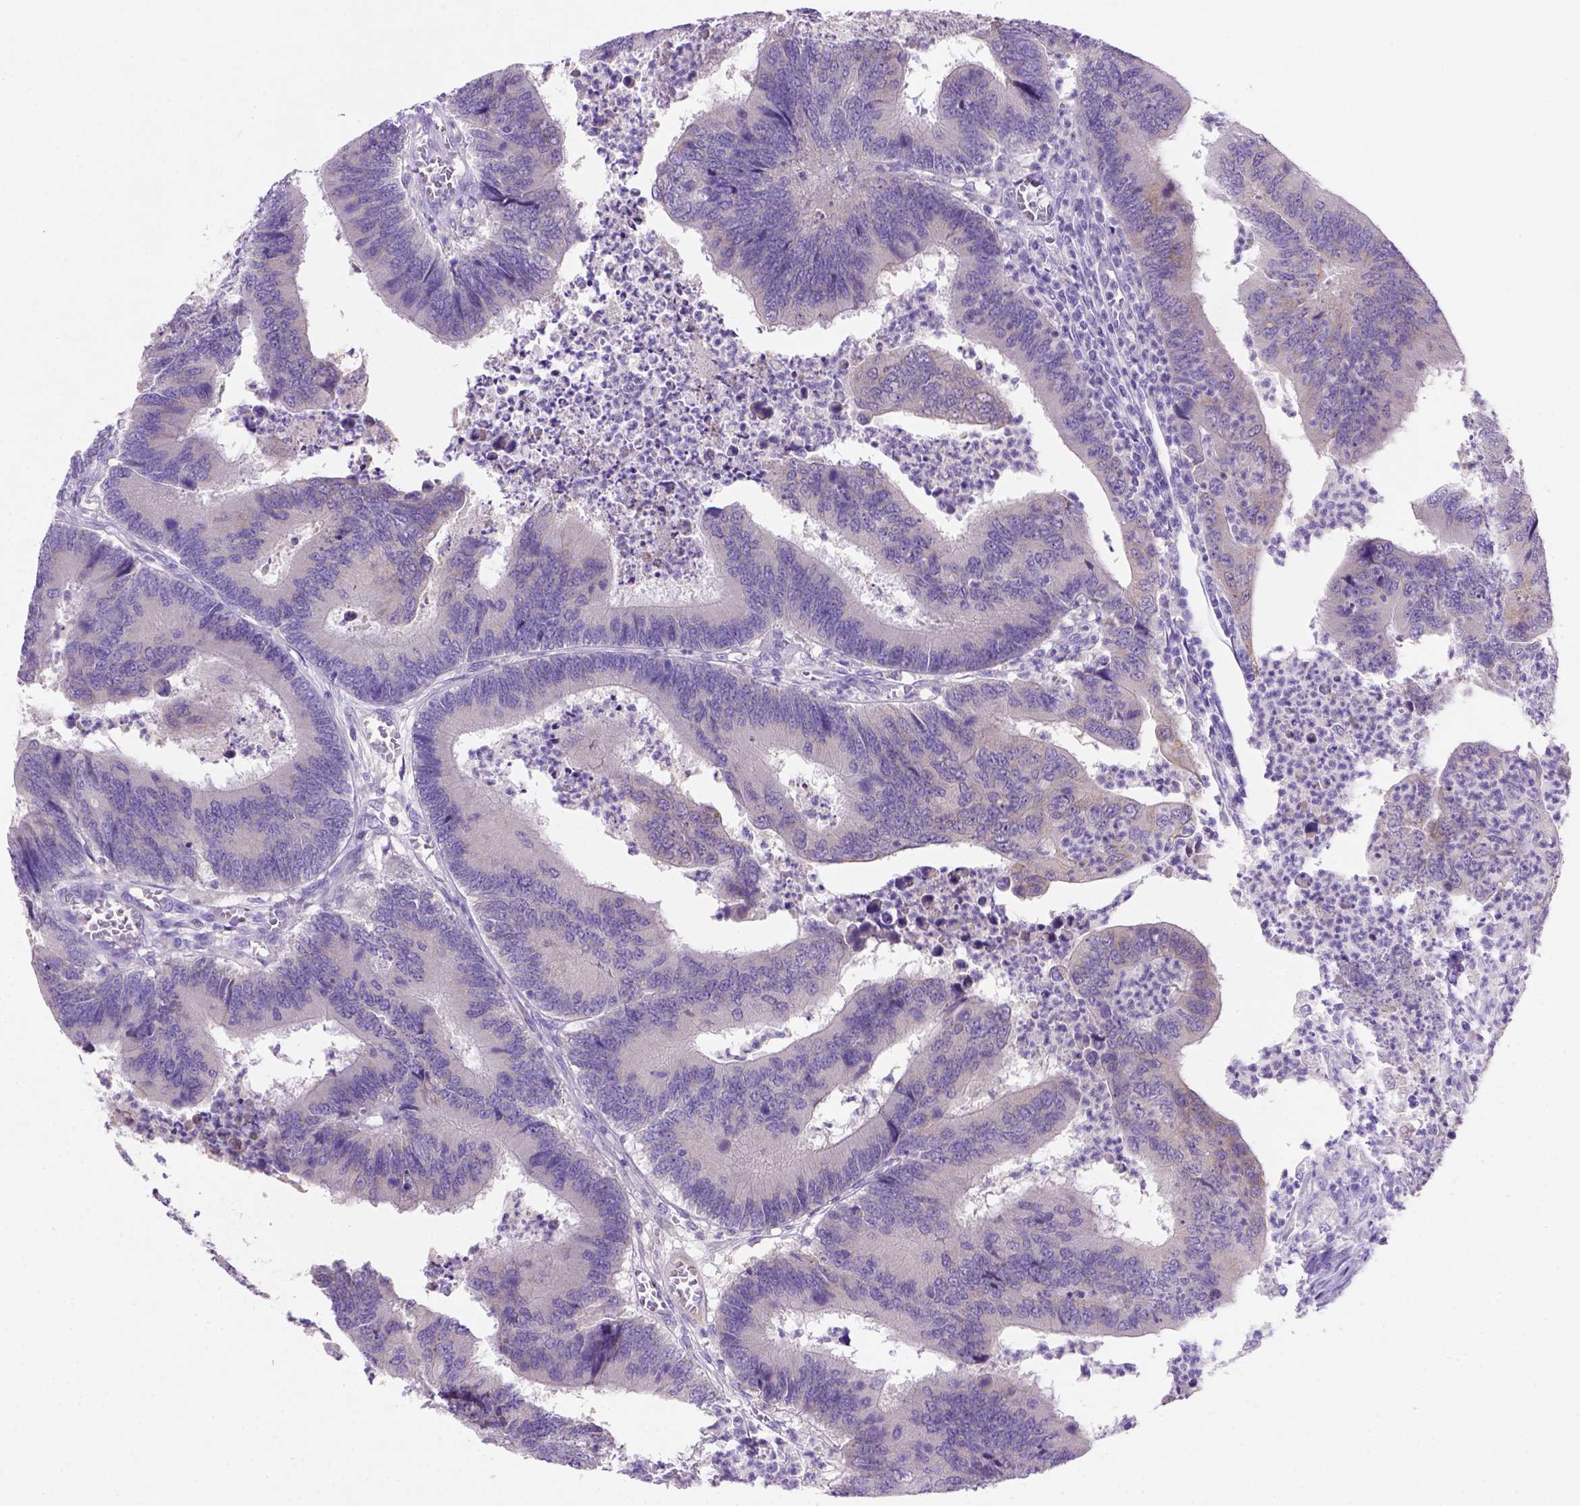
{"staining": {"intensity": "negative", "quantity": "none", "location": "none"}, "tissue": "colorectal cancer", "cell_type": "Tumor cells", "image_type": "cancer", "snomed": [{"axis": "morphology", "description": "Adenocarcinoma, NOS"}, {"axis": "topography", "description": "Colon"}], "caption": "A histopathology image of human adenocarcinoma (colorectal) is negative for staining in tumor cells.", "gene": "SIRPD", "patient": {"sex": "female", "age": 67}}